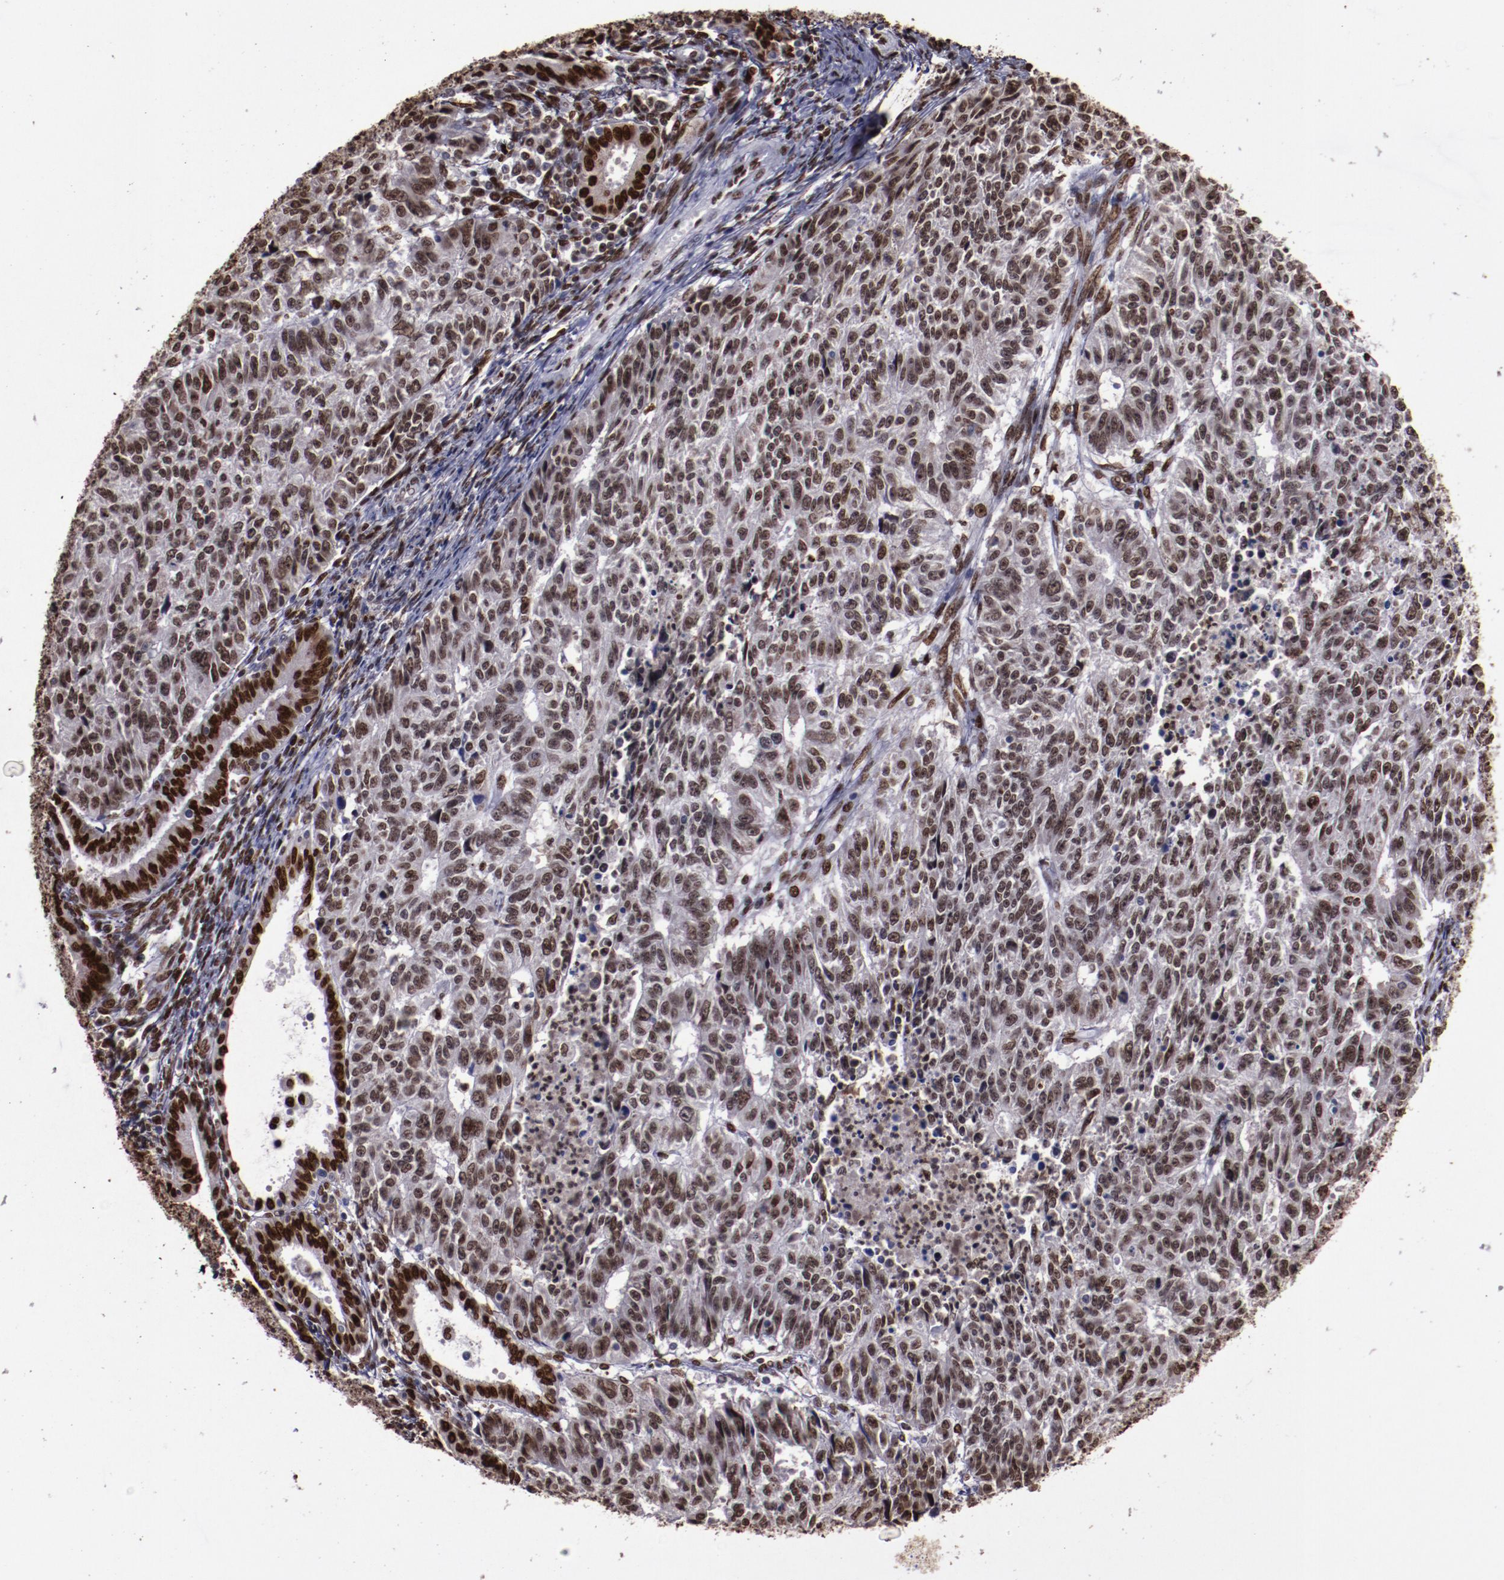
{"staining": {"intensity": "moderate", "quantity": ">75%", "location": "nuclear"}, "tissue": "endometrial cancer", "cell_type": "Tumor cells", "image_type": "cancer", "snomed": [{"axis": "morphology", "description": "Adenocarcinoma, NOS"}, {"axis": "topography", "description": "Endometrium"}], "caption": "Protein expression analysis of human adenocarcinoma (endometrial) reveals moderate nuclear expression in about >75% of tumor cells.", "gene": "APEX1", "patient": {"sex": "female", "age": 42}}